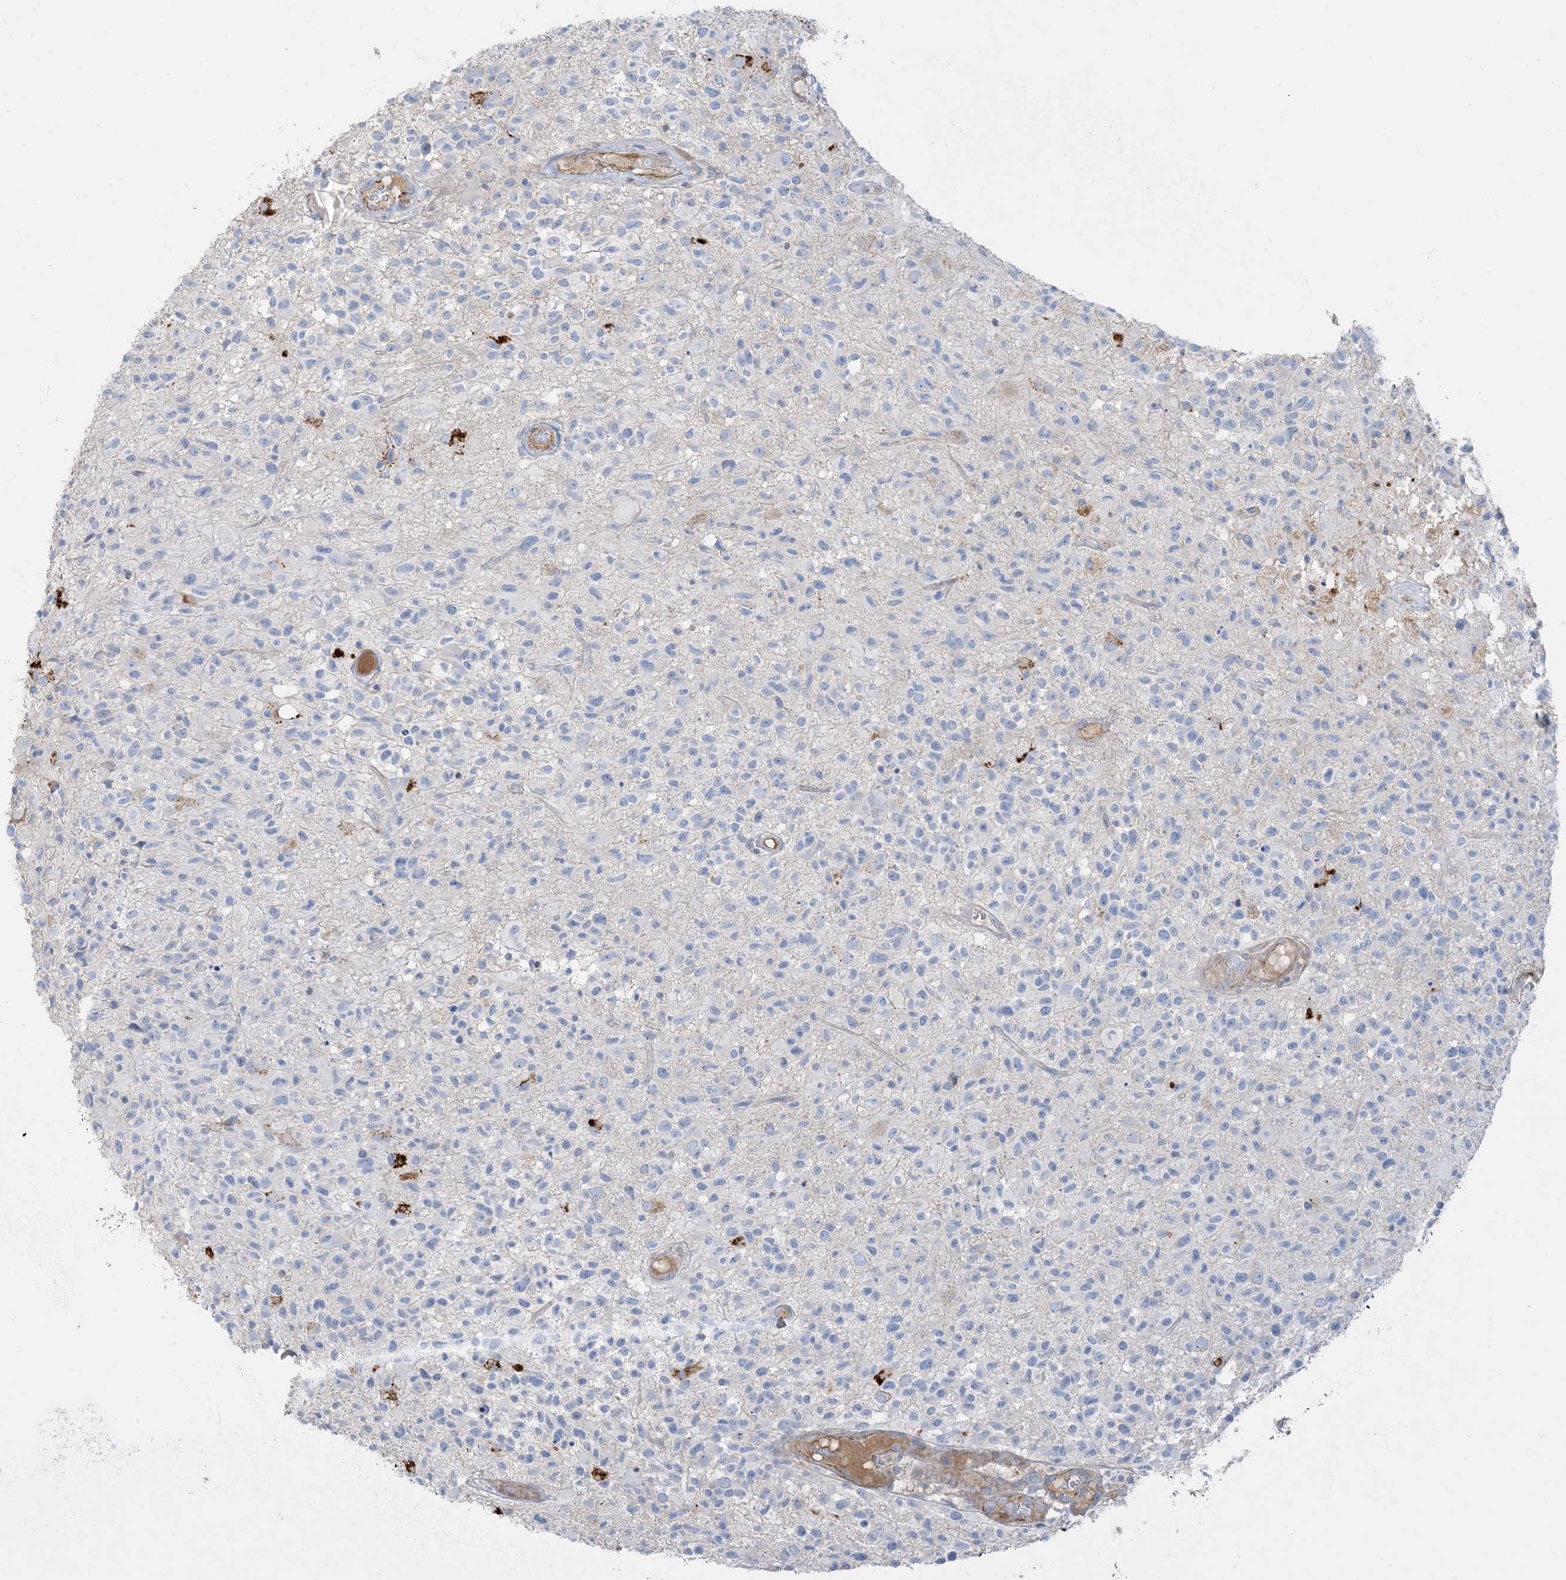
{"staining": {"intensity": "negative", "quantity": "none", "location": "none"}, "tissue": "glioma", "cell_type": "Tumor cells", "image_type": "cancer", "snomed": [{"axis": "morphology", "description": "Glioma, malignant, High grade"}, {"axis": "morphology", "description": "Glioblastoma, NOS"}, {"axis": "topography", "description": "Brain"}], "caption": "A high-resolution photomicrograph shows immunohistochemistry staining of glioblastoma, which demonstrates no significant expression in tumor cells. (Brightfield microscopy of DAB immunohistochemistry at high magnification).", "gene": "GTF3C2", "patient": {"sex": "male", "age": 60}}